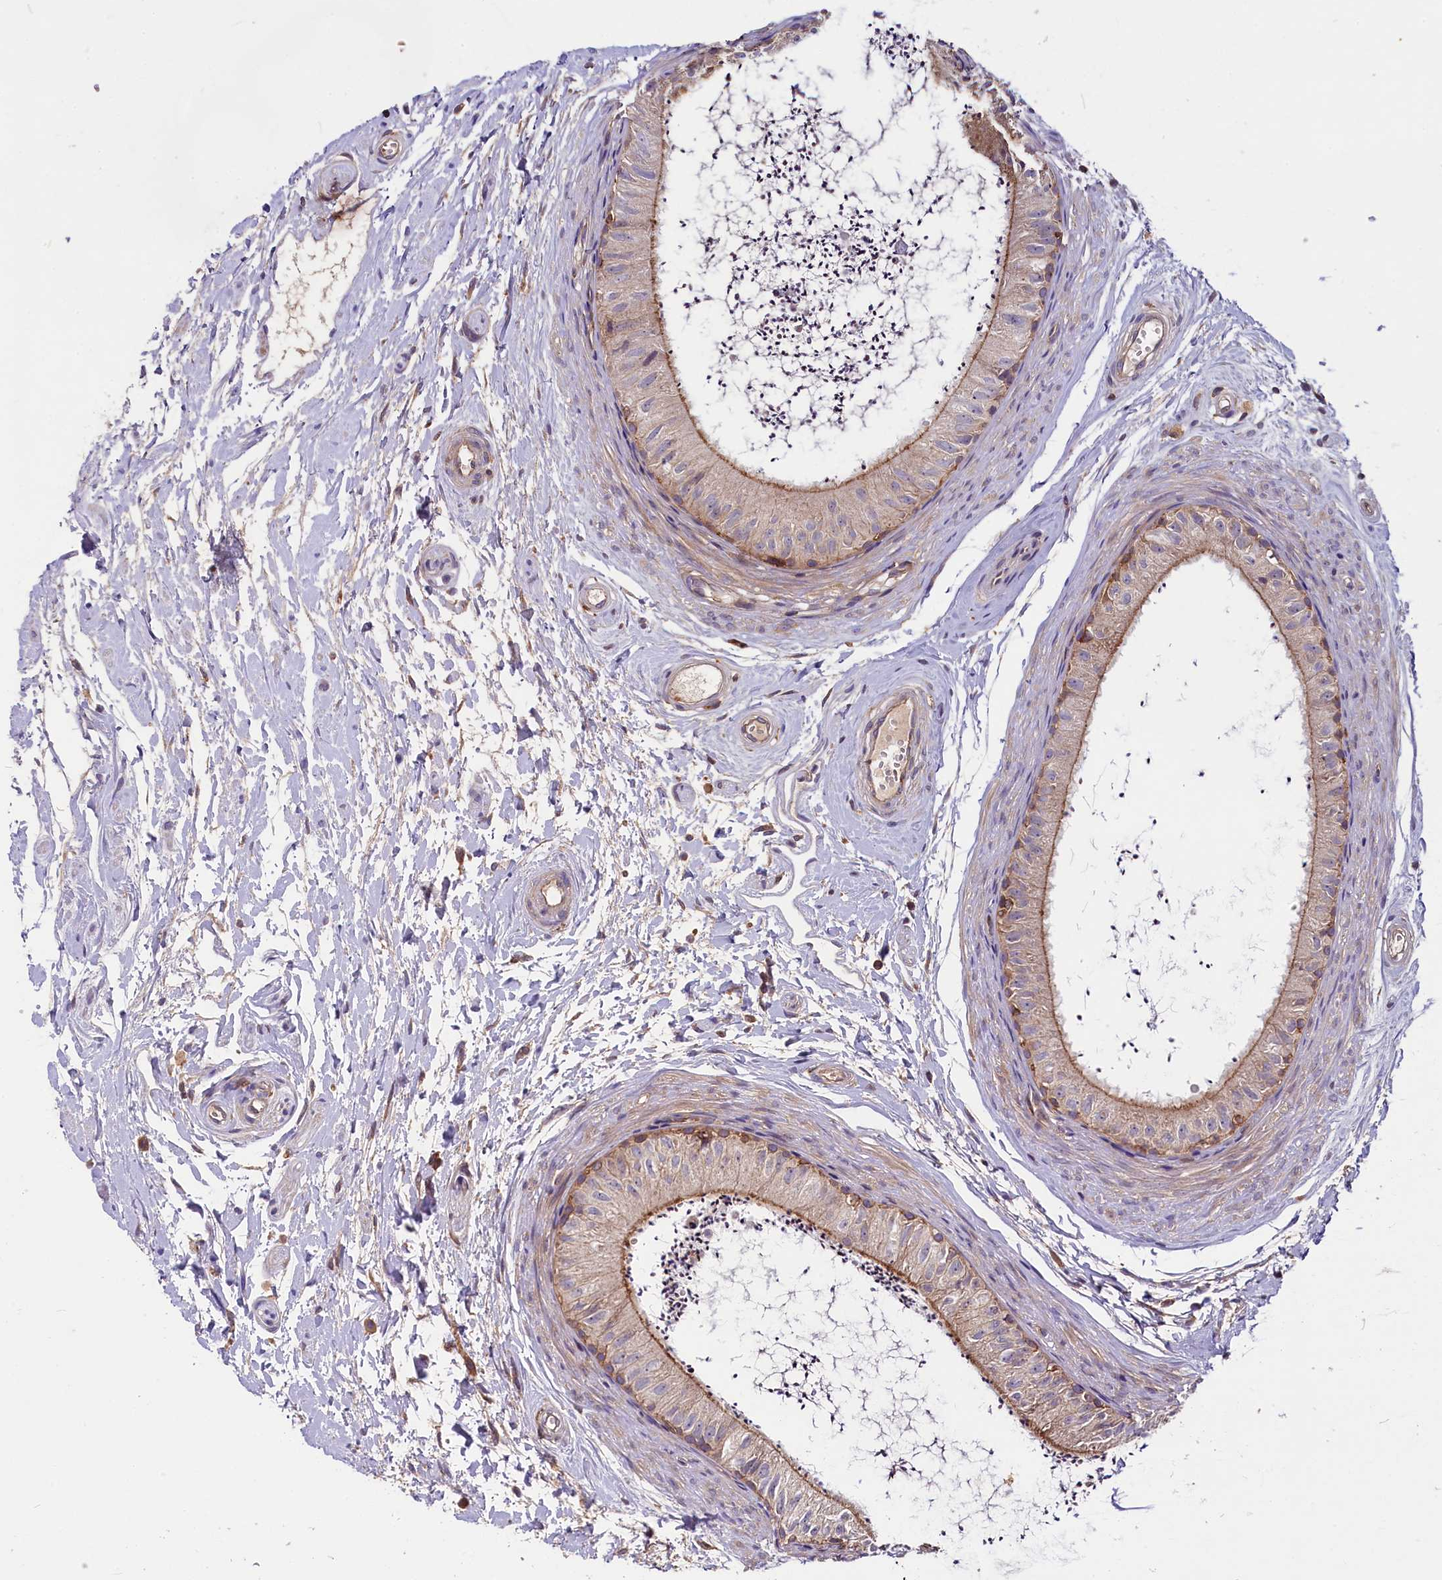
{"staining": {"intensity": "moderate", "quantity": "25%-75%", "location": "cytoplasmic/membranous"}, "tissue": "epididymis", "cell_type": "Glandular cells", "image_type": "normal", "snomed": [{"axis": "morphology", "description": "Normal tissue, NOS"}, {"axis": "topography", "description": "Epididymis"}], "caption": "Immunohistochemistry (DAB) staining of benign human epididymis demonstrates moderate cytoplasmic/membranous protein positivity in approximately 25%-75% of glandular cells. (Stains: DAB in brown, nuclei in blue, Microscopy: brightfield microscopy at high magnification).", "gene": "MYO9B", "patient": {"sex": "male", "age": 56}}